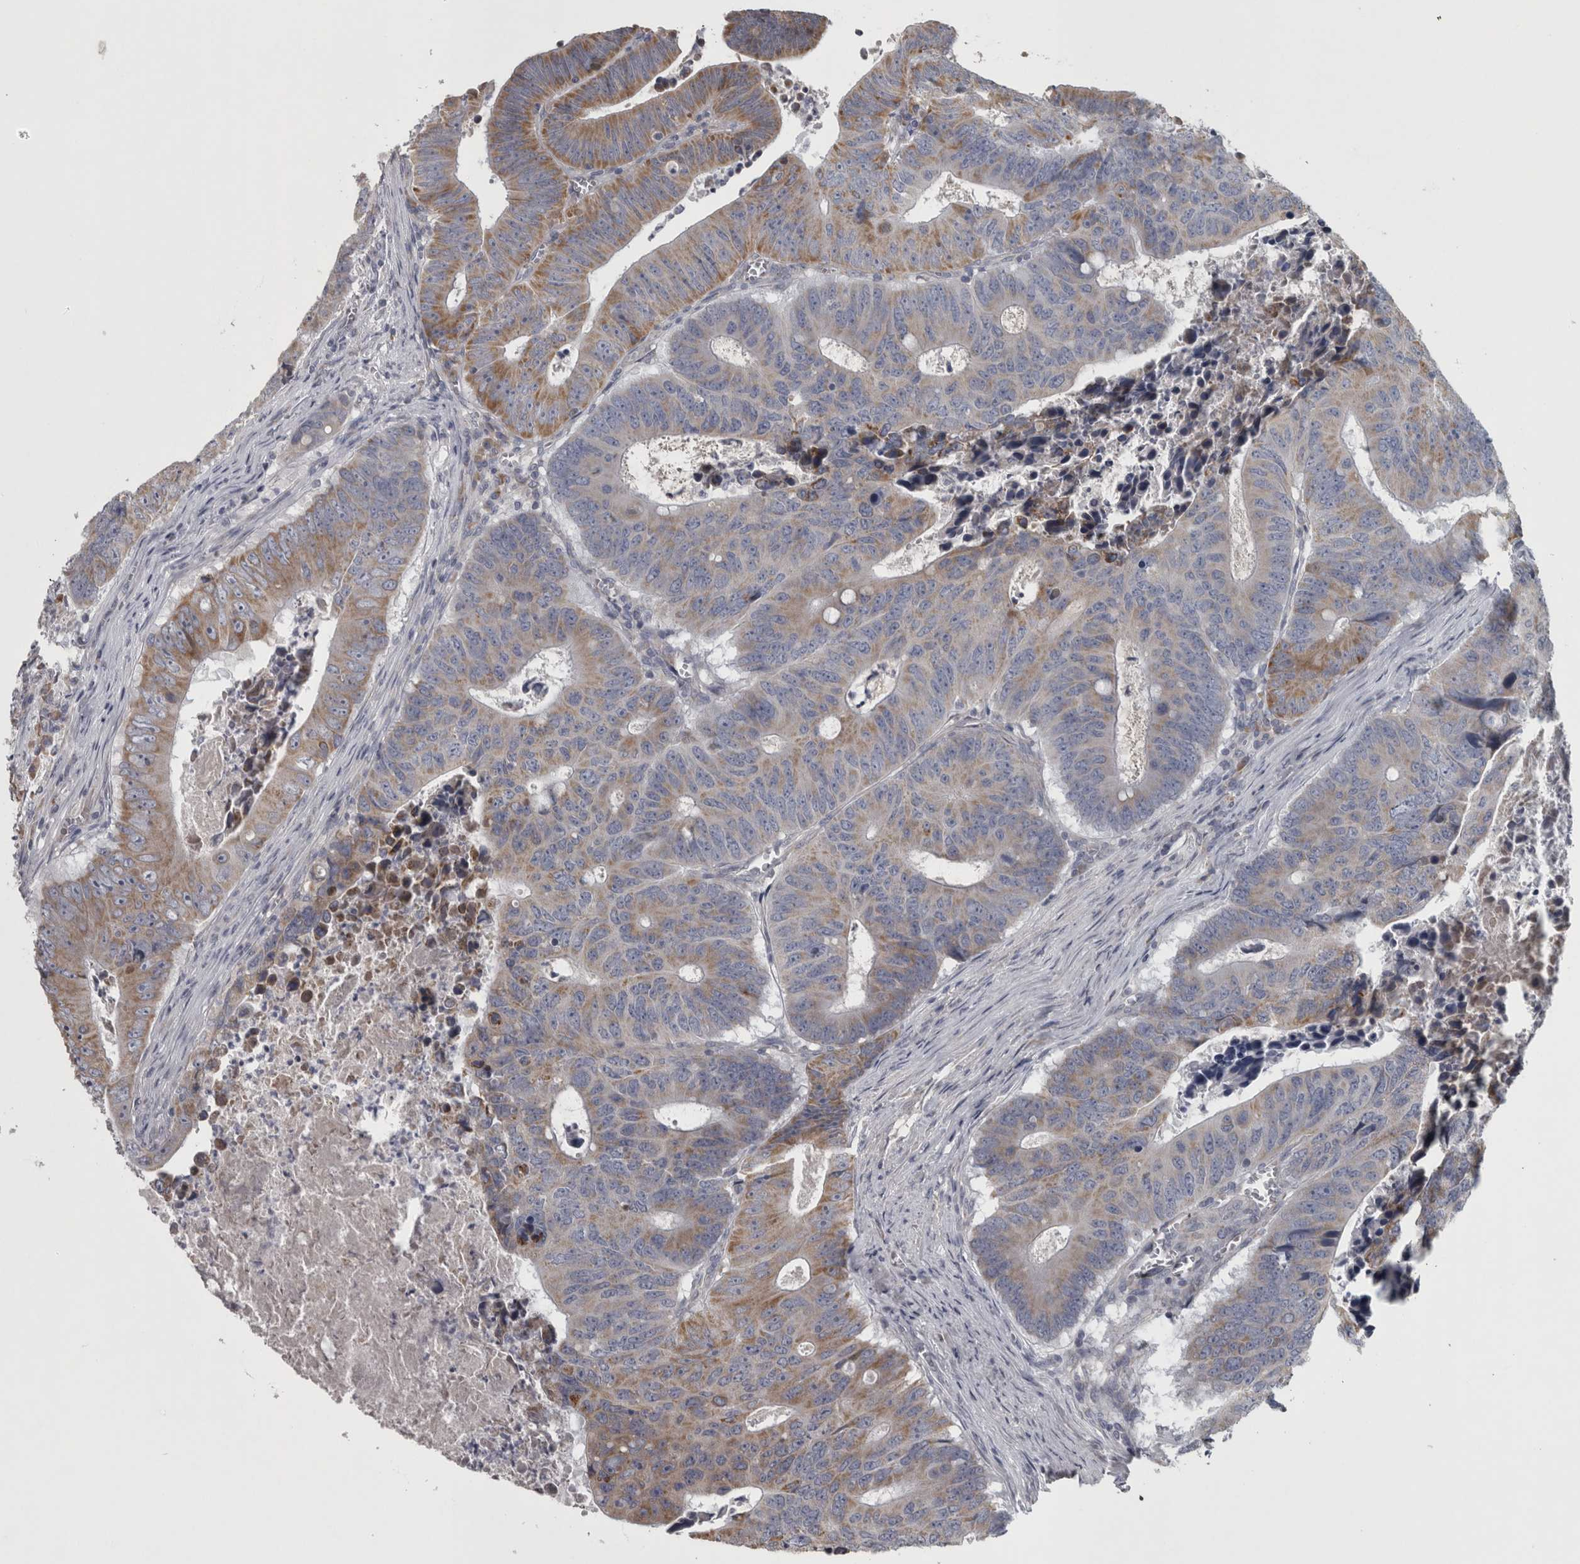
{"staining": {"intensity": "moderate", "quantity": "<25%", "location": "cytoplasmic/membranous"}, "tissue": "colorectal cancer", "cell_type": "Tumor cells", "image_type": "cancer", "snomed": [{"axis": "morphology", "description": "Adenocarcinoma, NOS"}, {"axis": "topography", "description": "Colon"}], "caption": "Brown immunohistochemical staining in colorectal cancer reveals moderate cytoplasmic/membranous positivity in about <25% of tumor cells. The staining was performed using DAB, with brown indicating positive protein expression. Nuclei are stained blue with hematoxylin.", "gene": "DBT", "patient": {"sex": "male", "age": 87}}